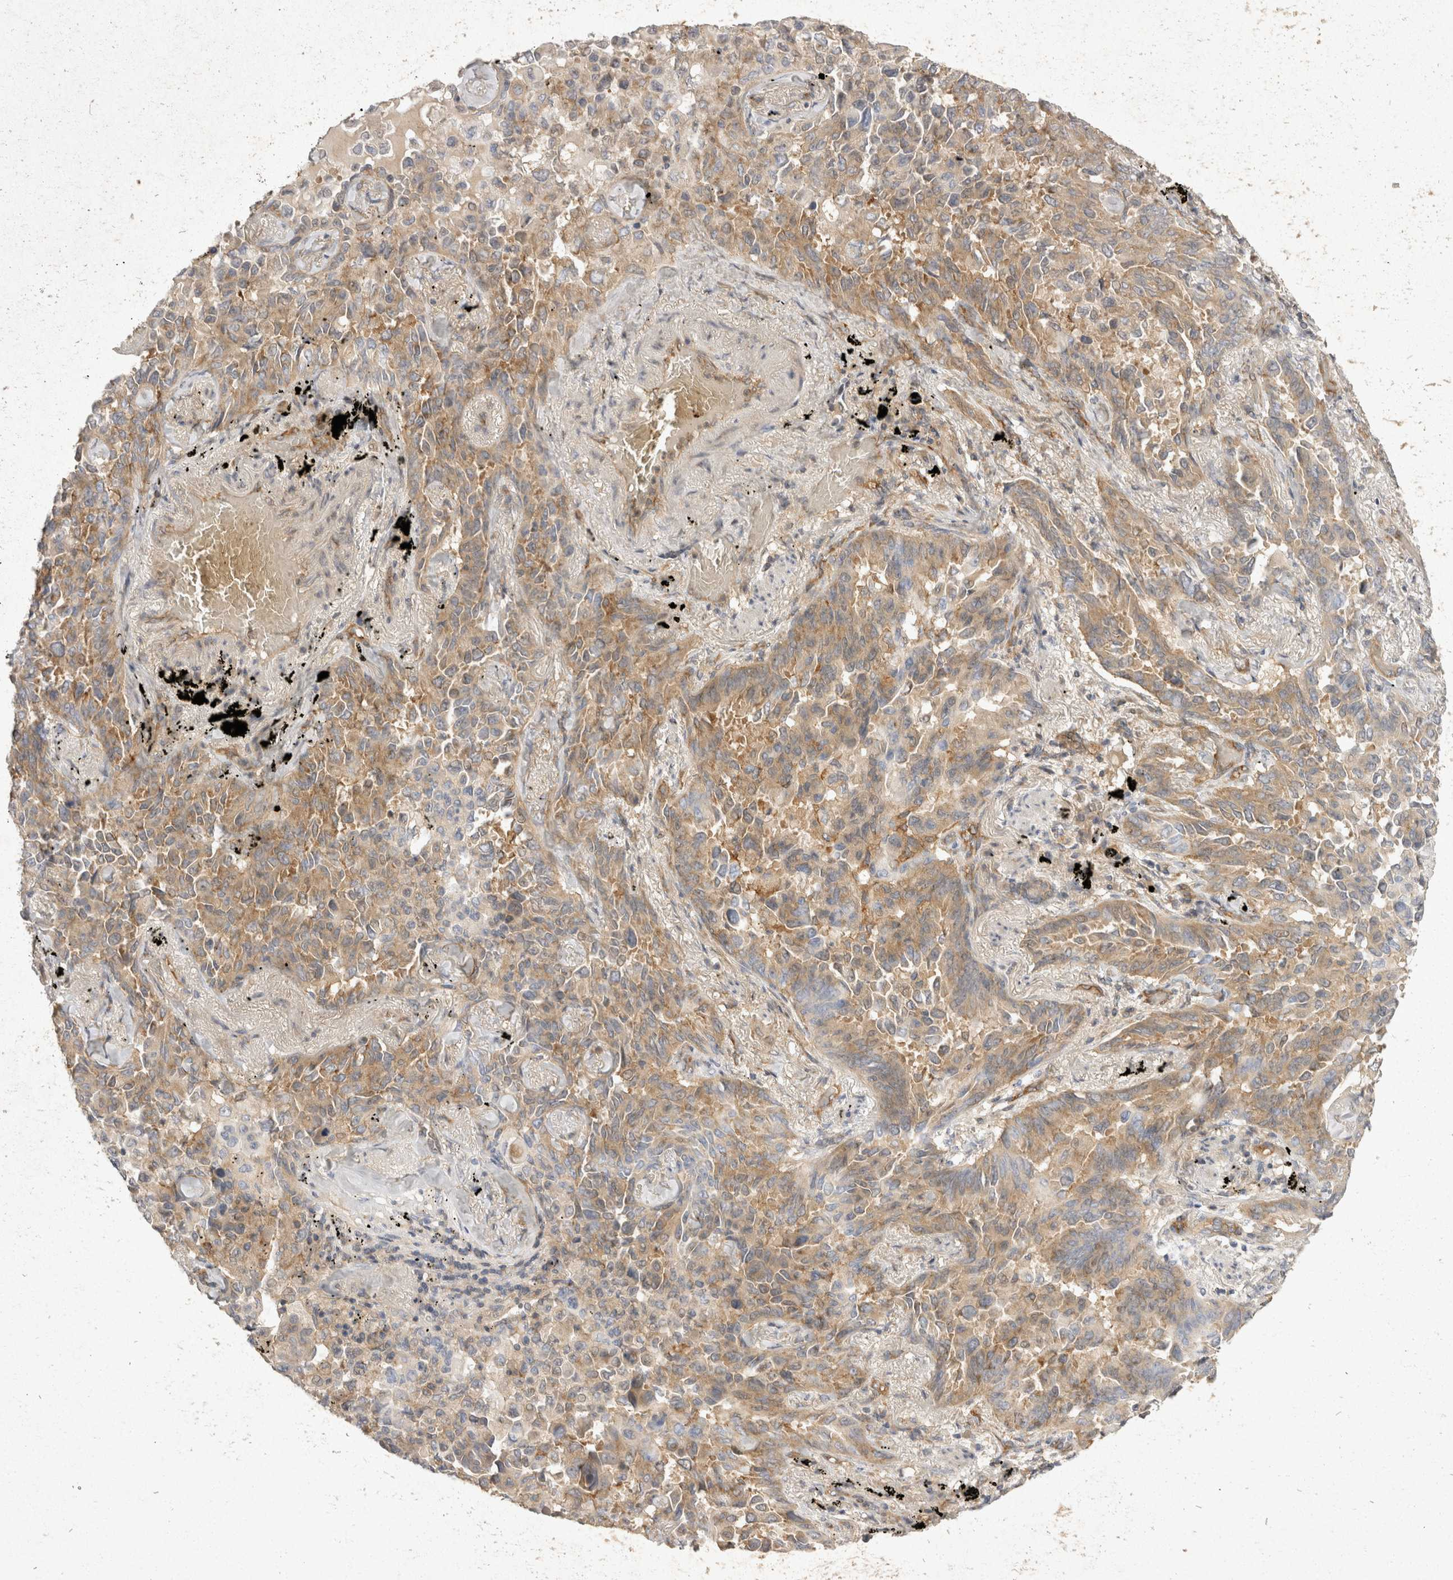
{"staining": {"intensity": "weak", "quantity": ">75%", "location": "cytoplasmic/membranous"}, "tissue": "lung cancer", "cell_type": "Tumor cells", "image_type": "cancer", "snomed": [{"axis": "morphology", "description": "Adenocarcinoma, NOS"}, {"axis": "topography", "description": "Lung"}], "caption": "Human adenocarcinoma (lung) stained with a protein marker reveals weak staining in tumor cells.", "gene": "EIF4G3", "patient": {"sex": "female", "age": 67}}